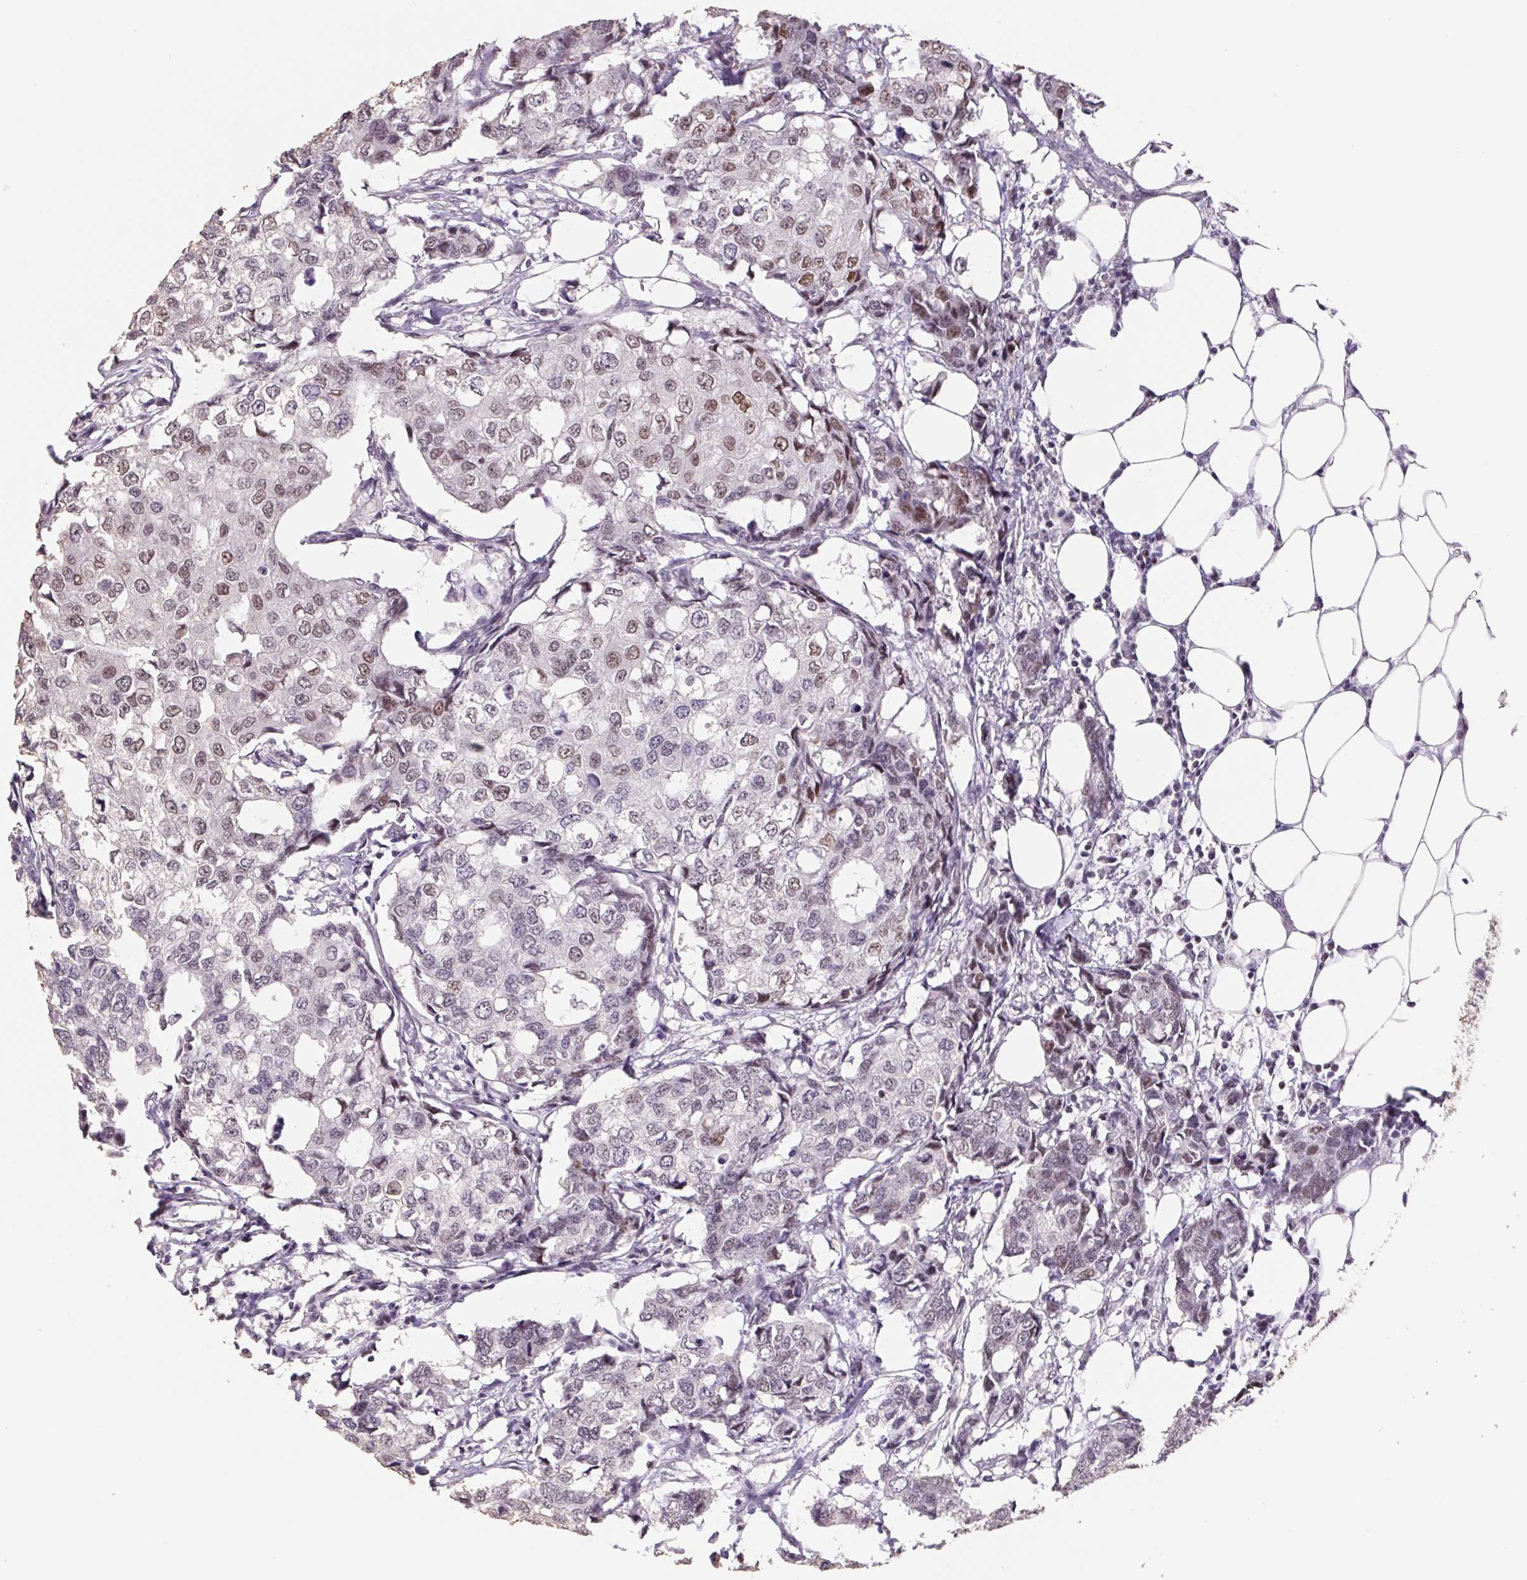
{"staining": {"intensity": "weak", "quantity": "<25%", "location": "nuclear"}, "tissue": "breast cancer", "cell_type": "Tumor cells", "image_type": "cancer", "snomed": [{"axis": "morphology", "description": "Duct carcinoma"}, {"axis": "topography", "description": "Breast"}], "caption": "Breast infiltrating ductal carcinoma stained for a protein using immunohistochemistry displays no positivity tumor cells.", "gene": "TRERF1", "patient": {"sex": "female", "age": 27}}